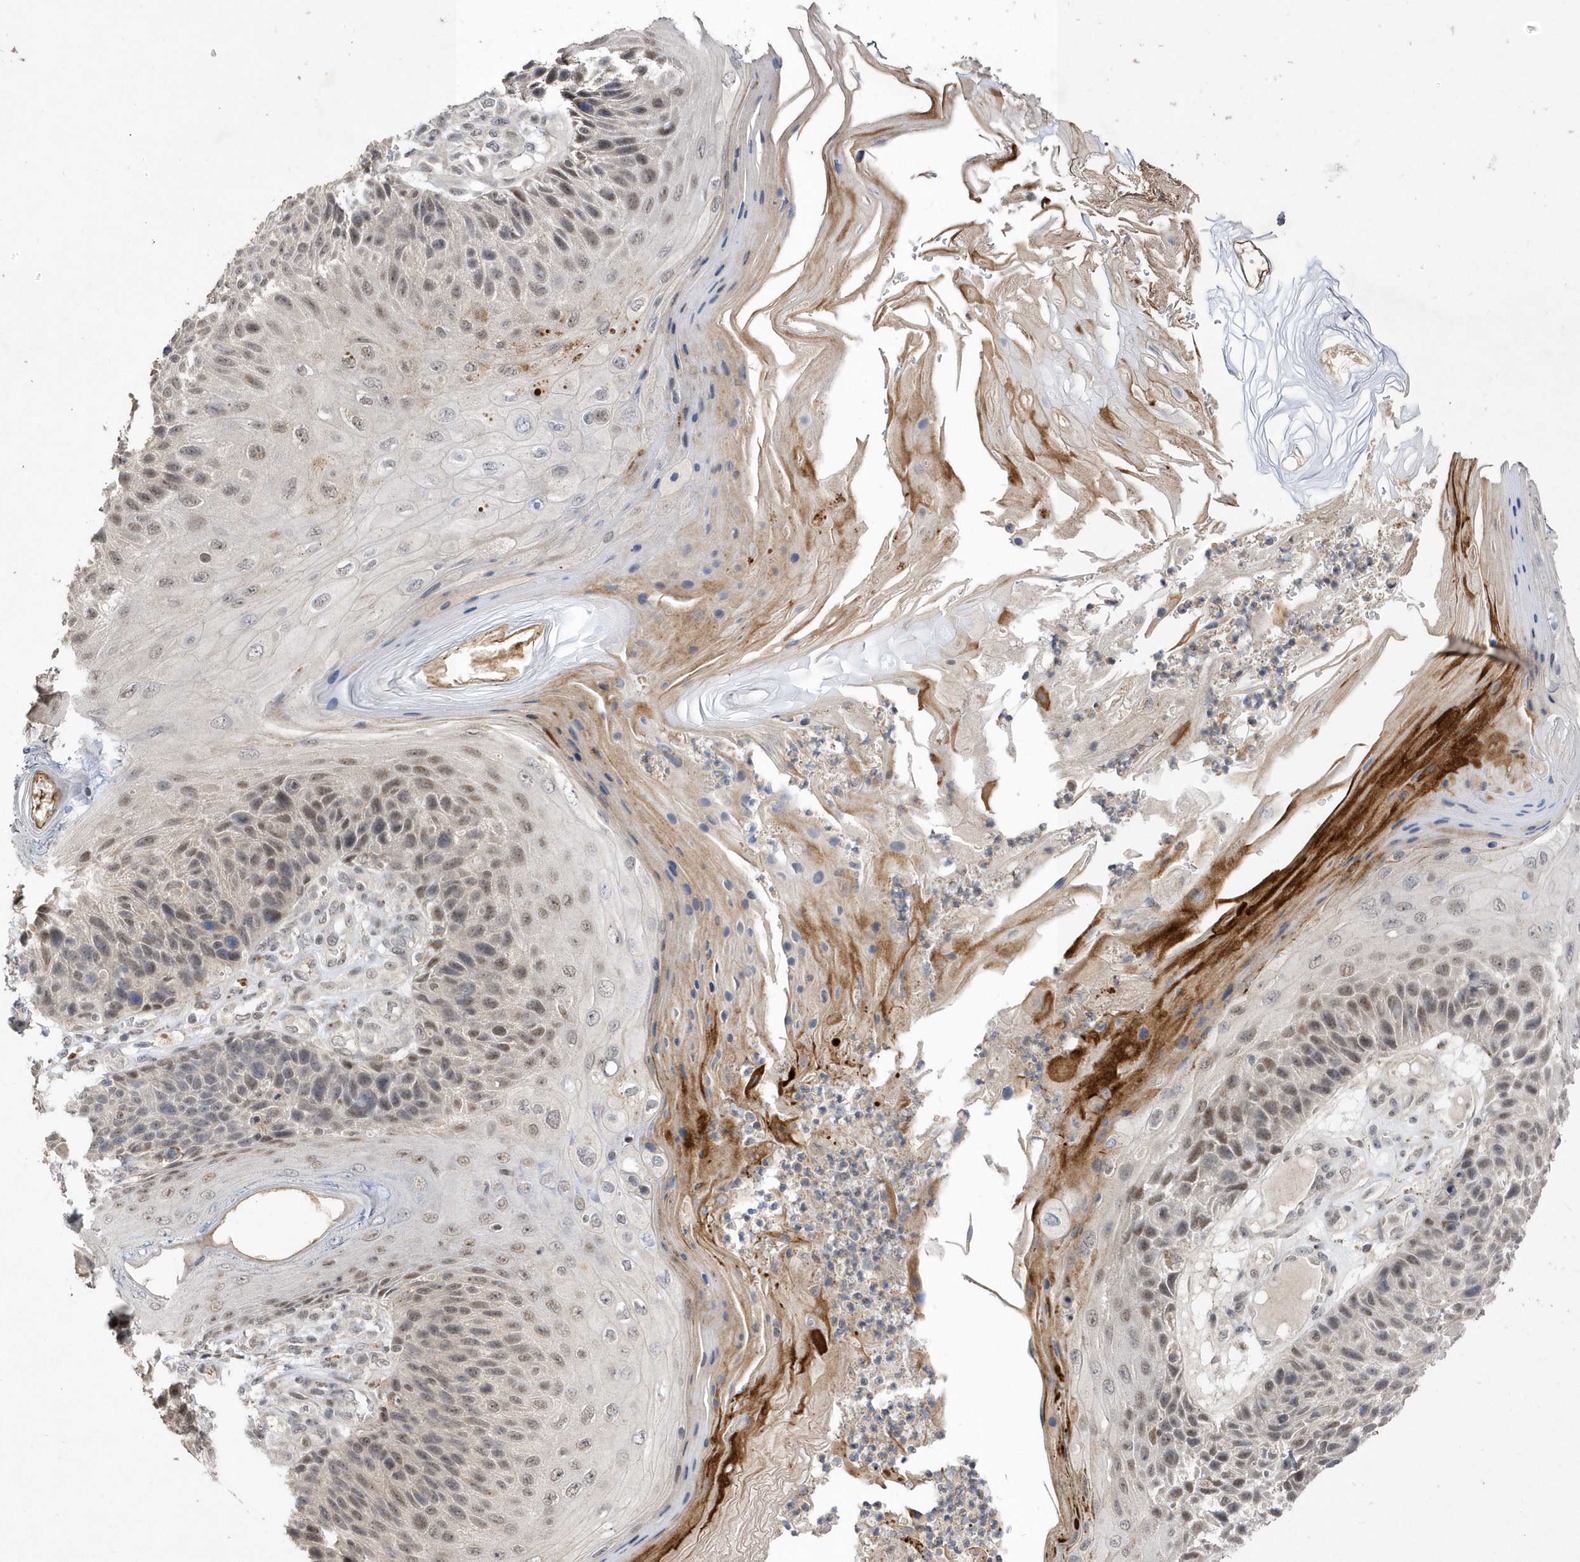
{"staining": {"intensity": "moderate", "quantity": ">75%", "location": "nuclear"}, "tissue": "skin cancer", "cell_type": "Tumor cells", "image_type": "cancer", "snomed": [{"axis": "morphology", "description": "Squamous cell carcinoma, NOS"}, {"axis": "topography", "description": "Skin"}], "caption": "Approximately >75% of tumor cells in skin cancer (squamous cell carcinoma) show moderate nuclear protein staining as visualized by brown immunohistochemical staining.", "gene": "BOD1L1", "patient": {"sex": "female", "age": 88}}